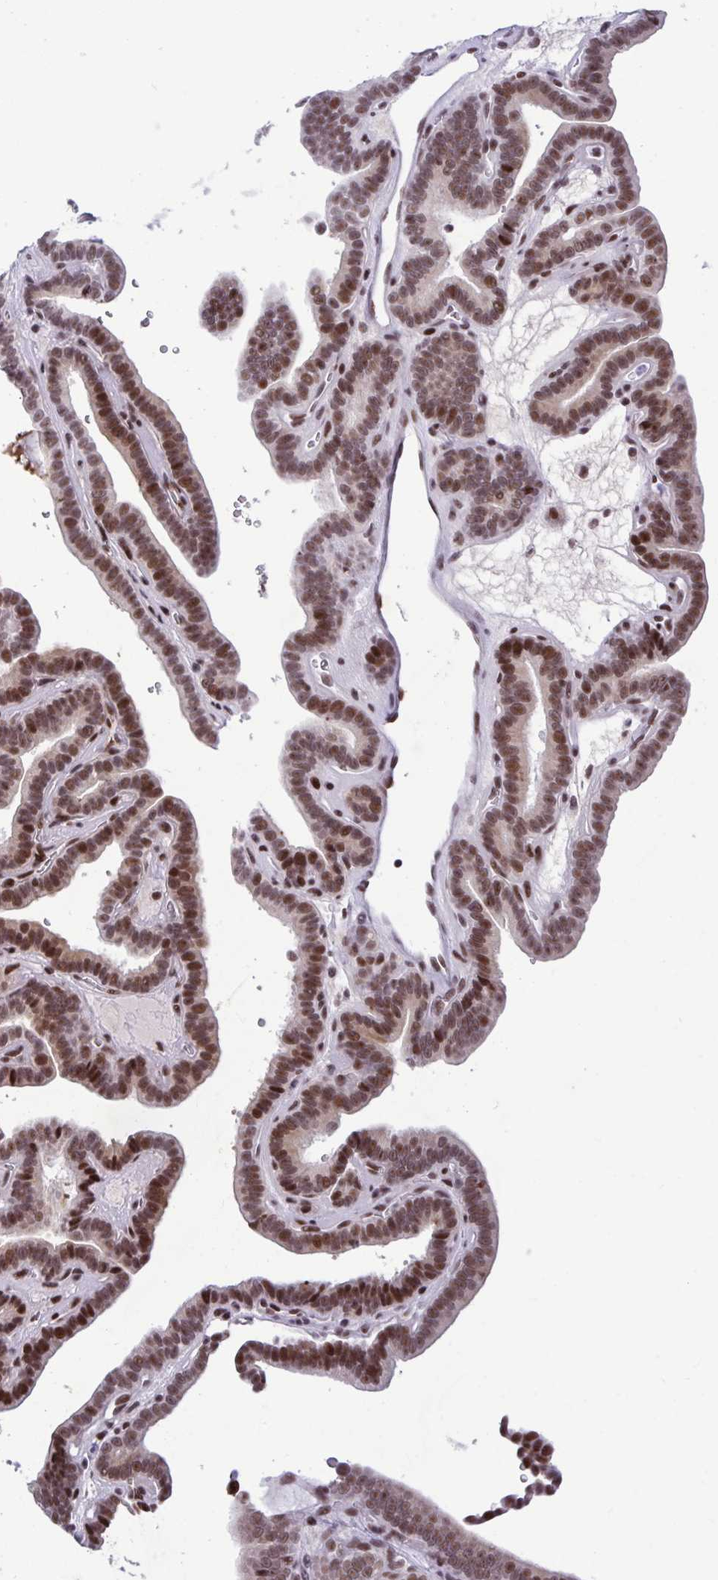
{"staining": {"intensity": "moderate", "quantity": ">75%", "location": "nuclear"}, "tissue": "thyroid cancer", "cell_type": "Tumor cells", "image_type": "cancer", "snomed": [{"axis": "morphology", "description": "Papillary adenocarcinoma, NOS"}, {"axis": "topography", "description": "Thyroid gland"}], "caption": "A brown stain highlights moderate nuclear staining of a protein in human thyroid cancer (papillary adenocarcinoma) tumor cells.", "gene": "WBP11", "patient": {"sex": "female", "age": 21}}